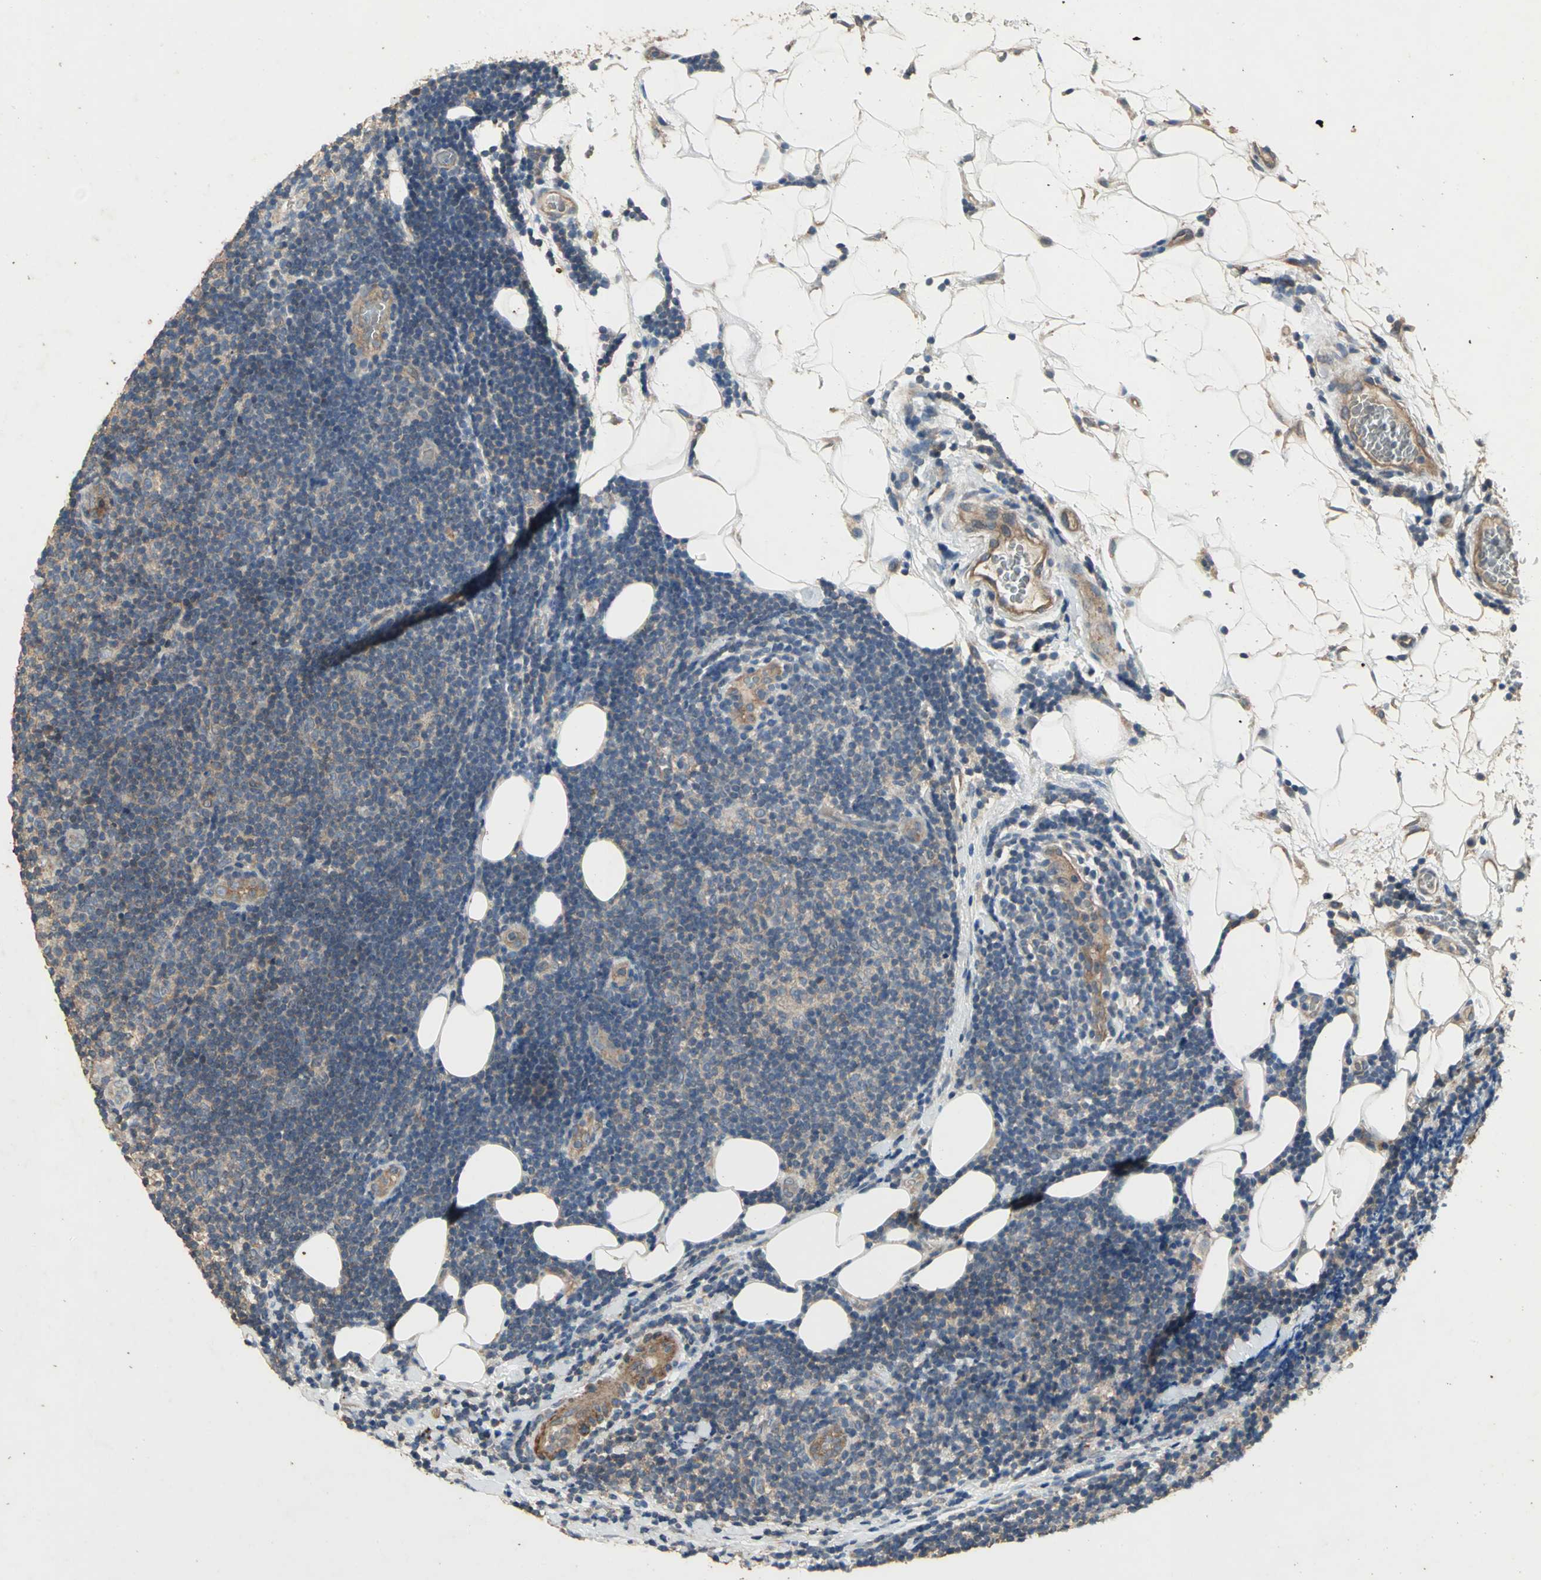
{"staining": {"intensity": "weak", "quantity": ">75%", "location": "cytoplasmic/membranous"}, "tissue": "lymphoma", "cell_type": "Tumor cells", "image_type": "cancer", "snomed": [{"axis": "morphology", "description": "Malignant lymphoma, non-Hodgkin's type, Low grade"}, {"axis": "topography", "description": "Lymph node"}], "caption": "Human low-grade malignant lymphoma, non-Hodgkin's type stained with a protein marker displays weak staining in tumor cells.", "gene": "MET", "patient": {"sex": "male", "age": 83}}